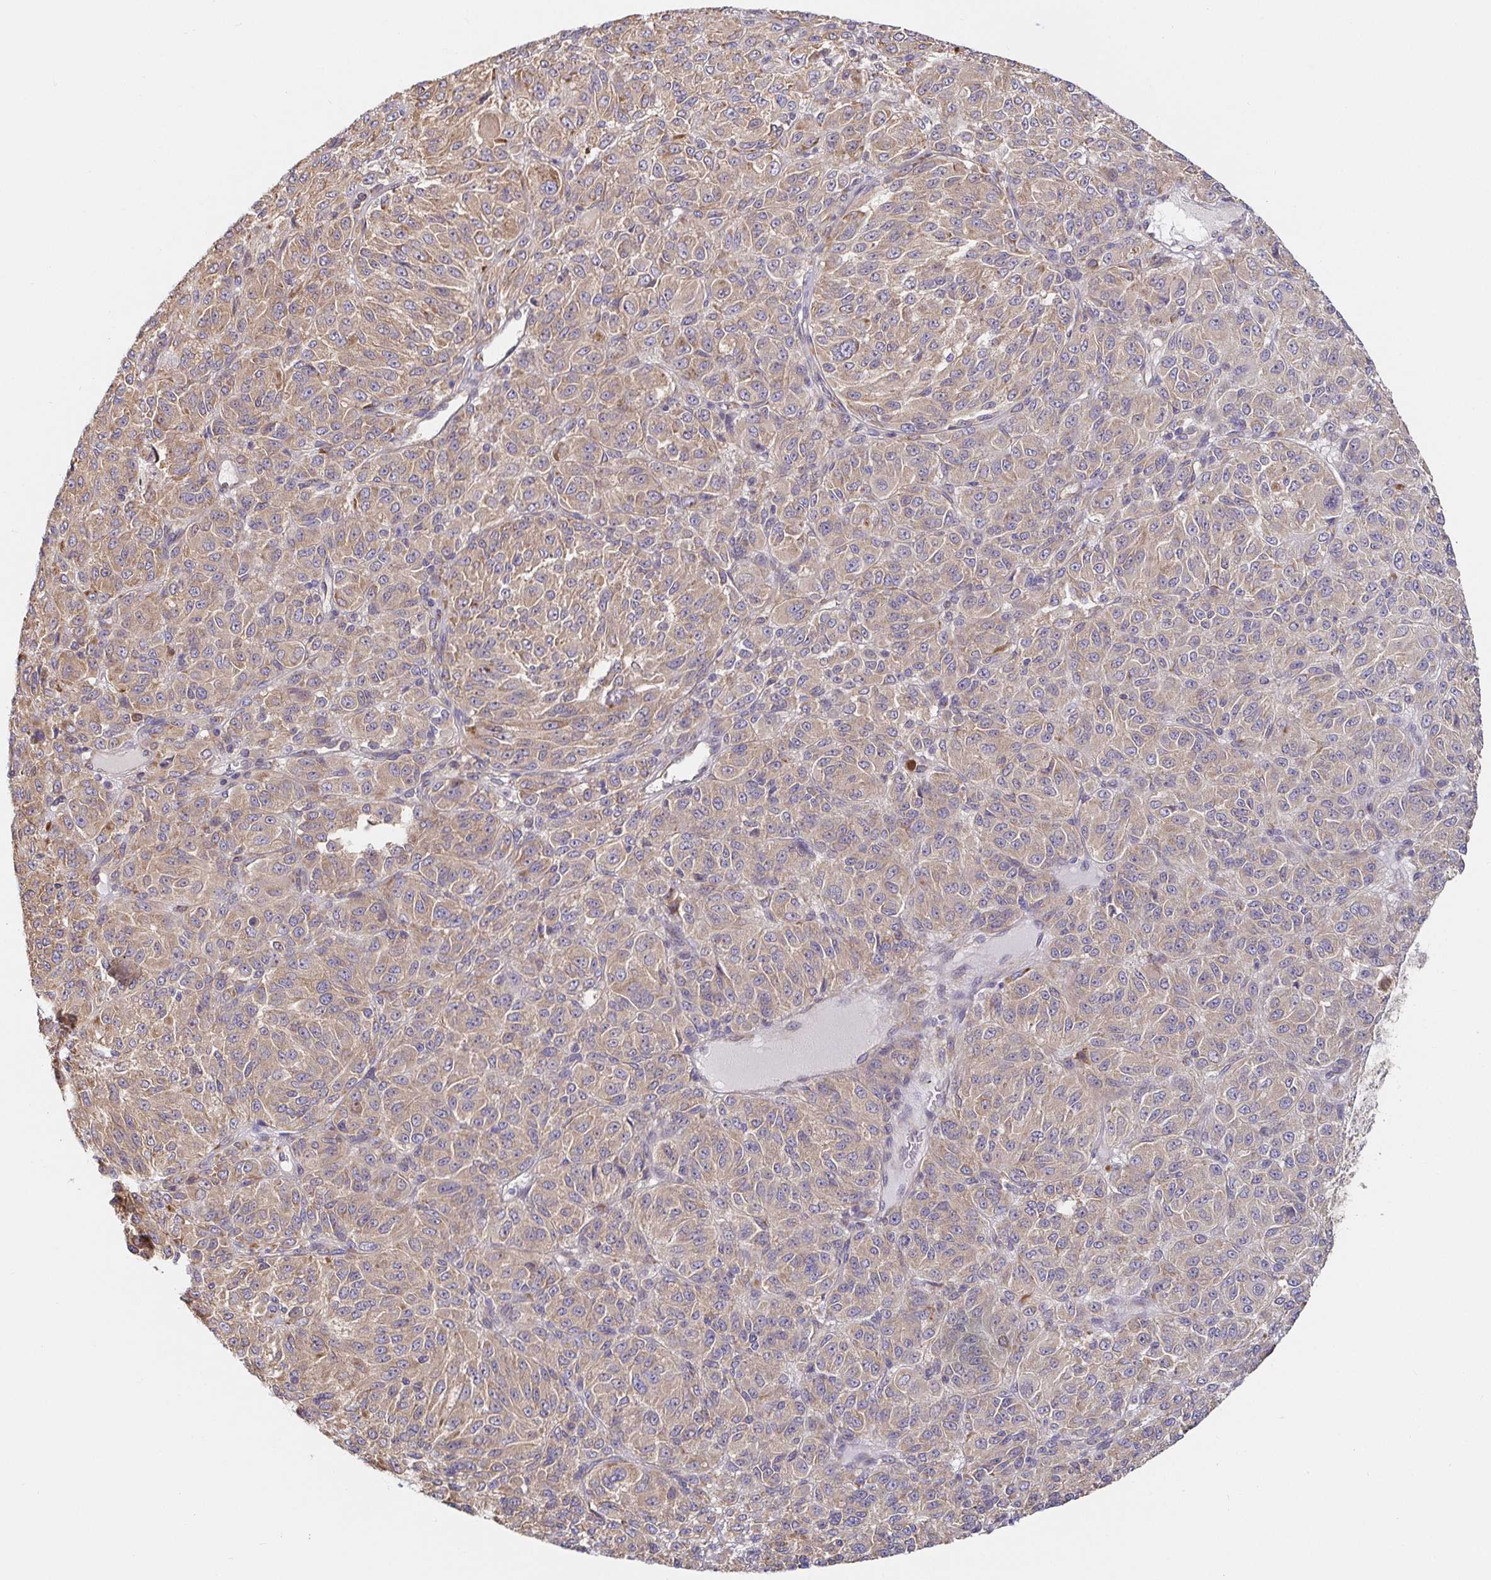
{"staining": {"intensity": "weak", "quantity": ">75%", "location": "cytoplasmic/membranous"}, "tissue": "melanoma", "cell_type": "Tumor cells", "image_type": "cancer", "snomed": [{"axis": "morphology", "description": "Malignant melanoma, Metastatic site"}, {"axis": "topography", "description": "Brain"}], "caption": "This histopathology image displays melanoma stained with immunohistochemistry to label a protein in brown. The cytoplasmic/membranous of tumor cells show weak positivity for the protein. Nuclei are counter-stained blue.", "gene": "PDPK1", "patient": {"sex": "female", "age": 56}}